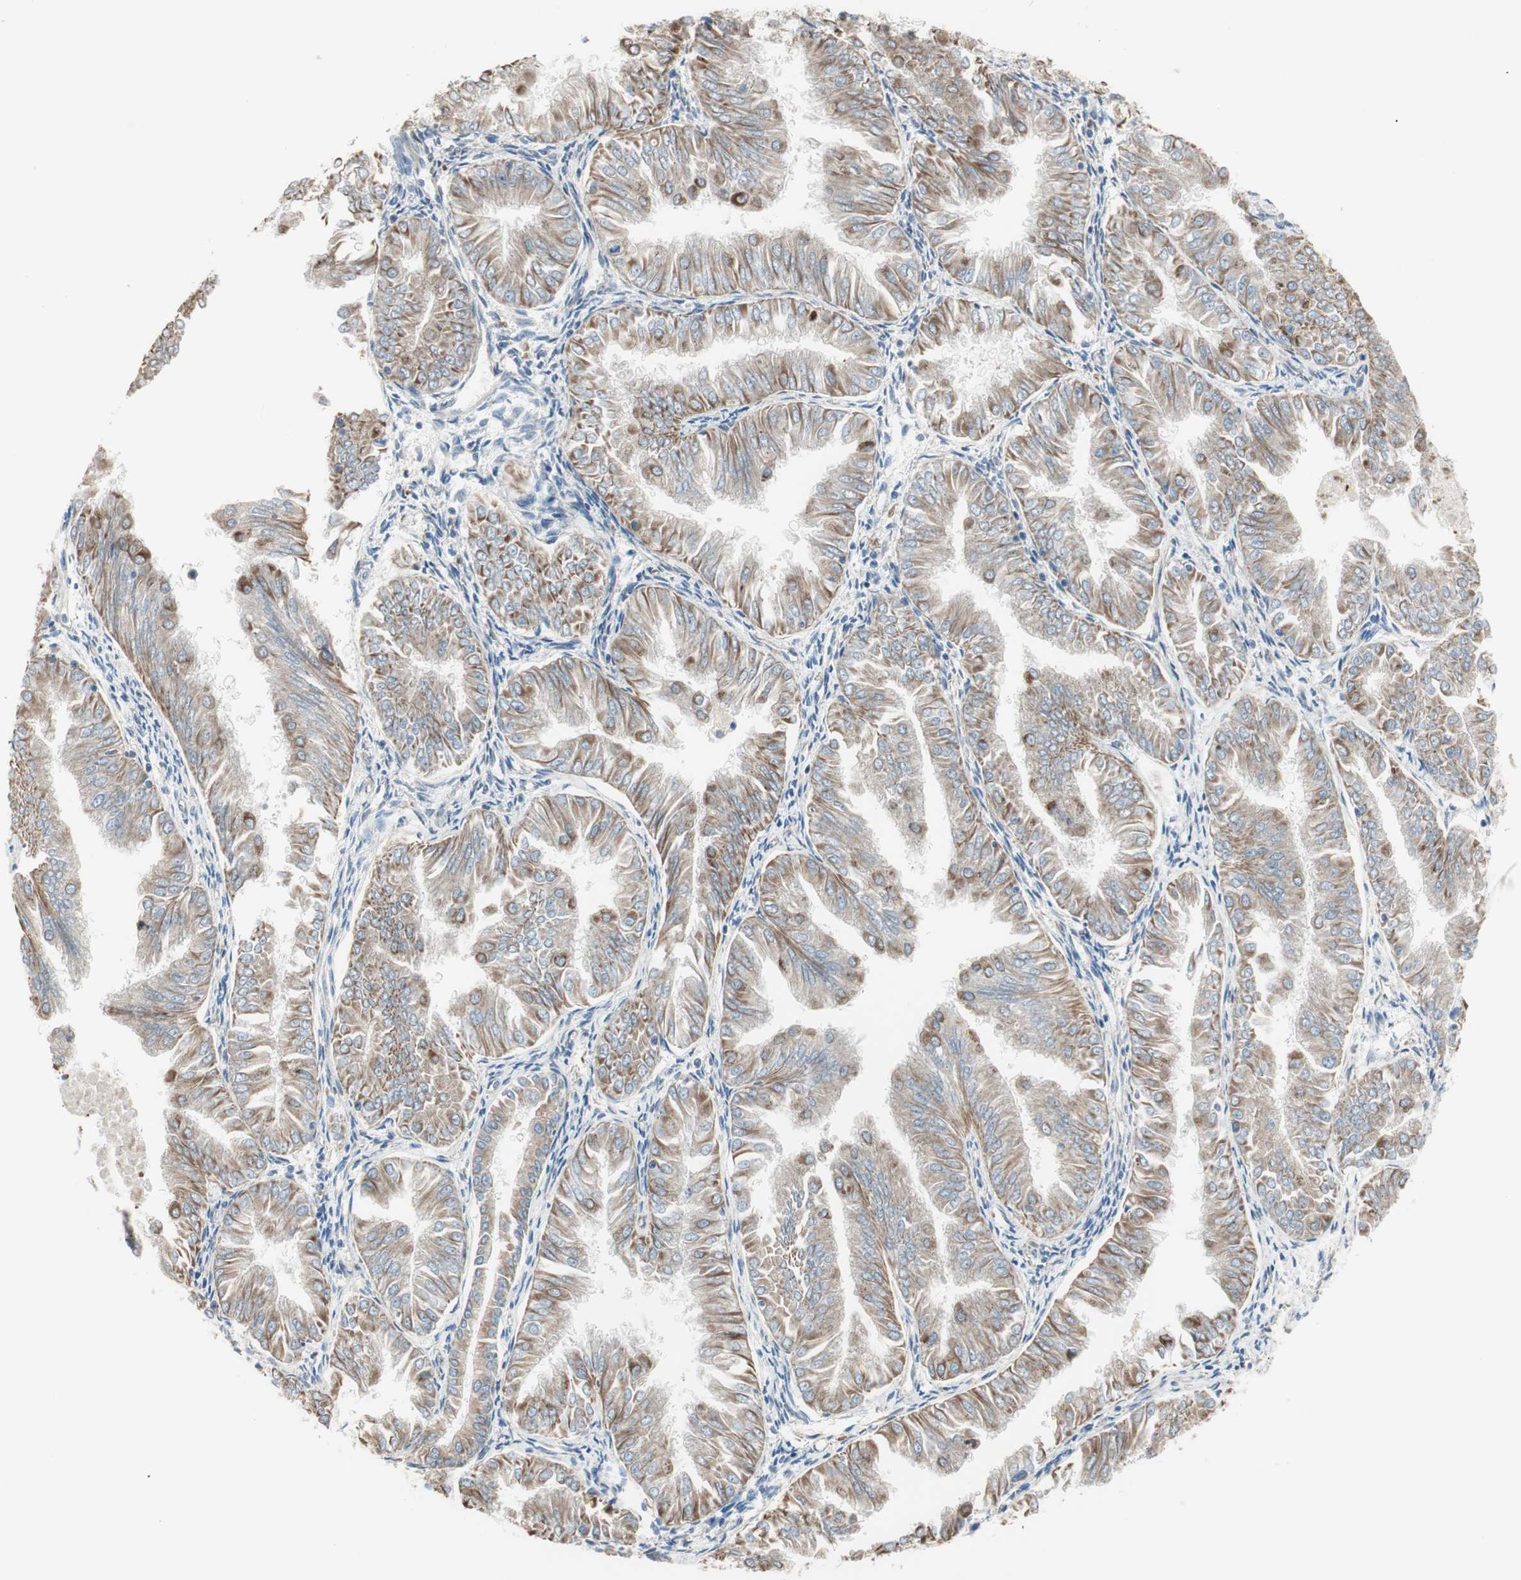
{"staining": {"intensity": "weak", "quantity": ">75%", "location": "cytoplasmic/membranous"}, "tissue": "endometrial cancer", "cell_type": "Tumor cells", "image_type": "cancer", "snomed": [{"axis": "morphology", "description": "Adenocarcinoma, NOS"}, {"axis": "topography", "description": "Endometrium"}], "caption": "Human endometrial cancer (adenocarcinoma) stained for a protein (brown) shows weak cytoplasmic/membranous positive expression in approximately >75% of tumor cells.", "gene": "SRCIN1", "patient": {"sex": "female", "age": 53}}